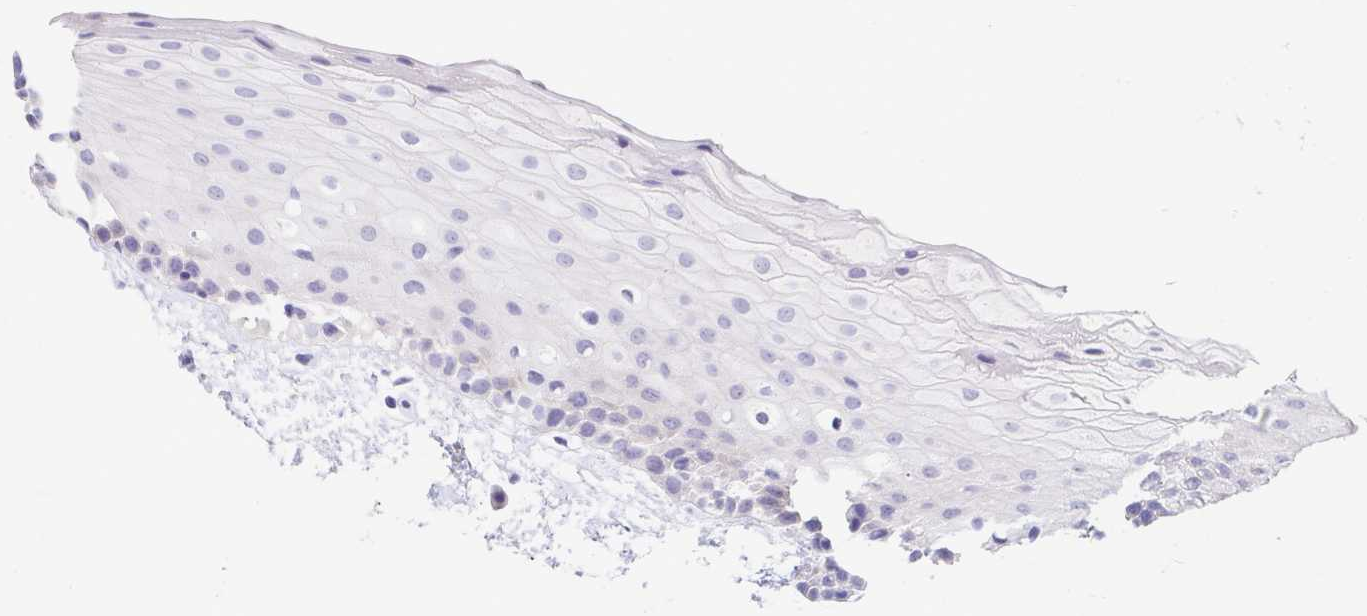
{"staining": {"intensity": "negative", "quantity": "none", "location": "none"}, "tissue": "oral mucosa", "cell_type": "Squamous epithelial cells", "image_type": "normal", "snomed": [{"axis": "morphology", "description": "Normal tissue, NOS"}, {"axis": "topography", "description": "Oral tissue"}], "caption": "IHC image of benign oral mucosa stained for a protein (brown), which displays no staining in squamous epithelial cells. (IHC, brightfield microscopy, high magnification).", "gene": "FABP3", "patient": {"sex": "female", "age": 82}}